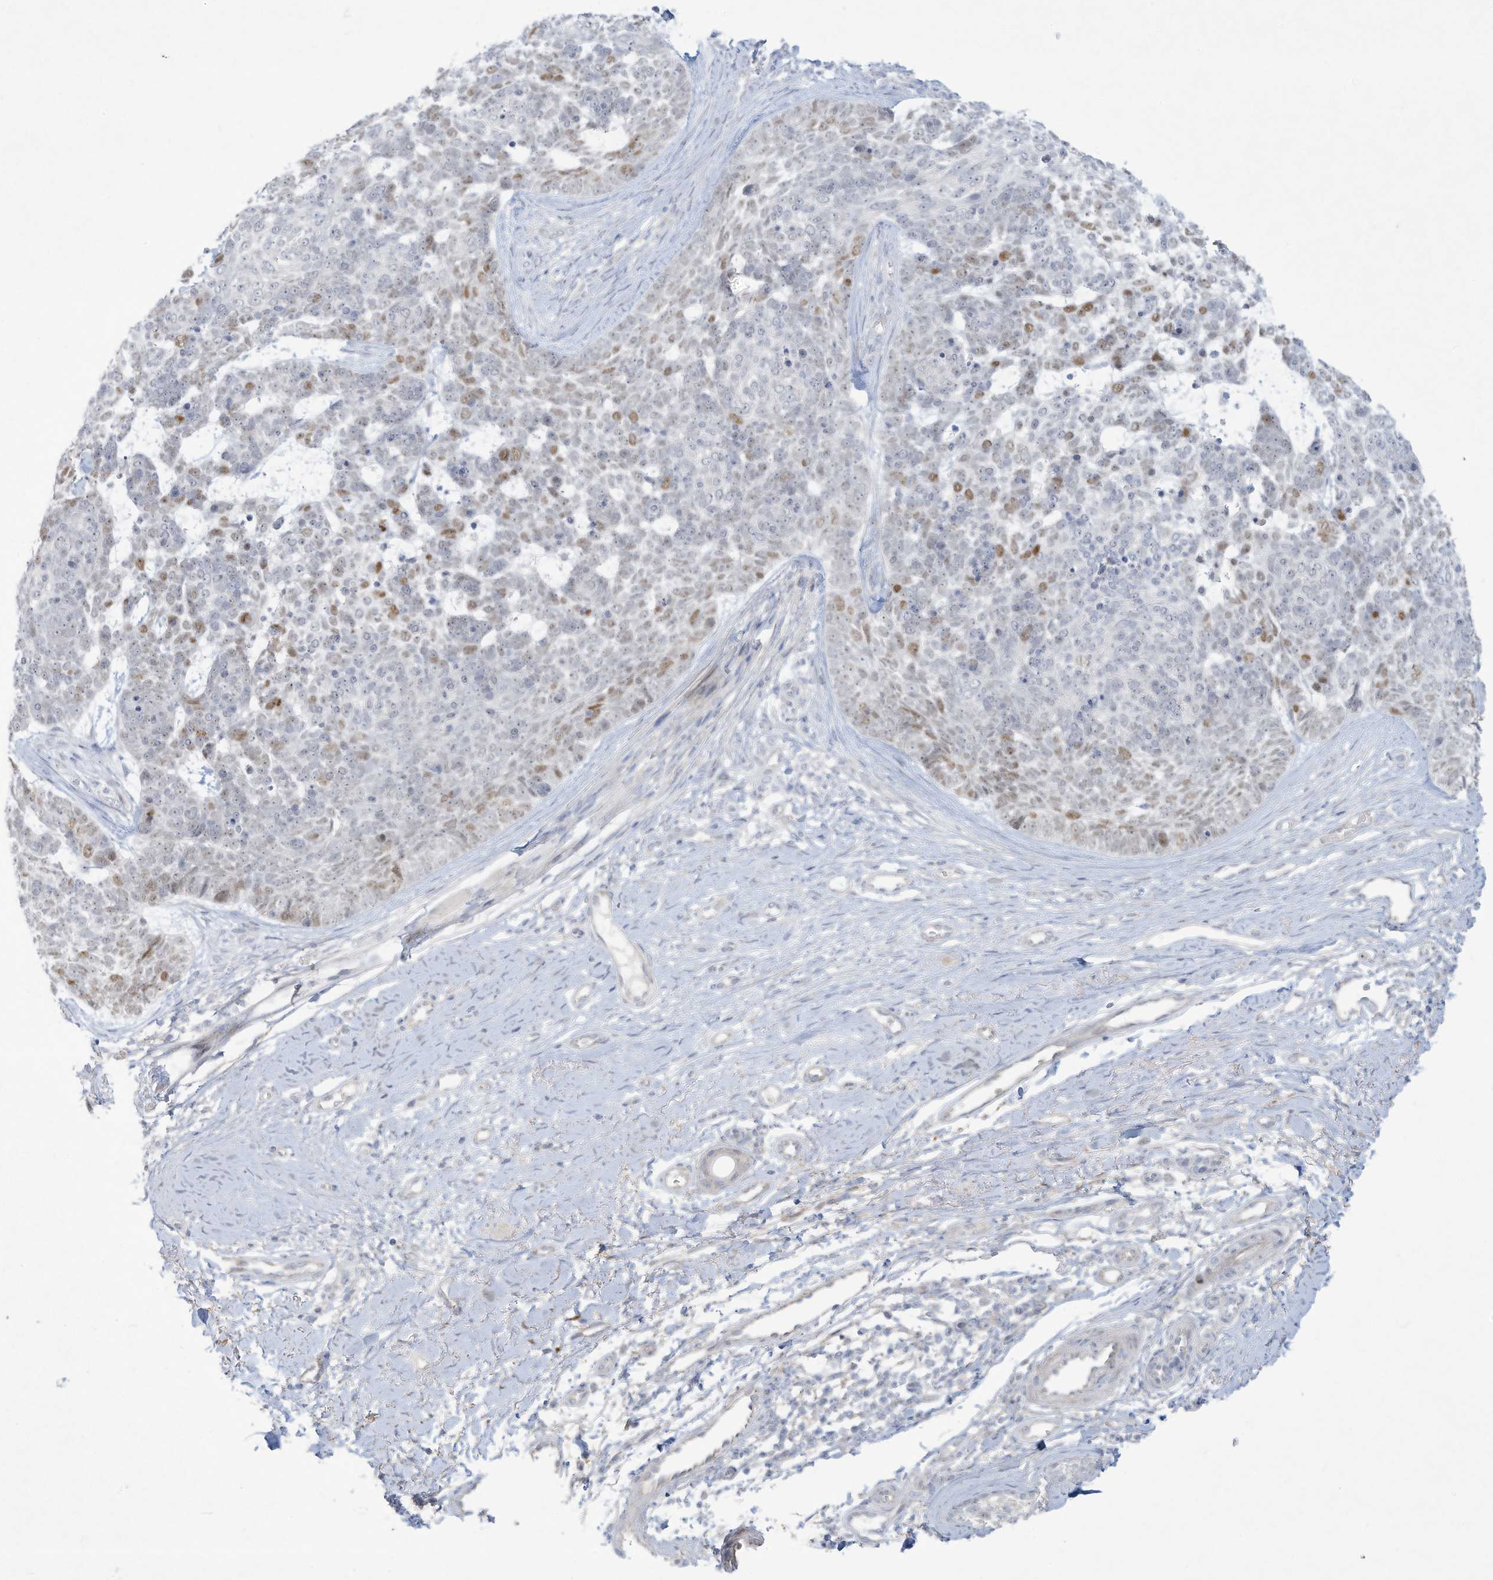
{"staining": {"intensity": "moderate", "quantity": "<25%", "location": "nuclear"}, "tissue": "skin cancer", "cell_type": "Tumor cells", "image_type": "cancer", "snomed": [{"axis": "morphology", "description": "Basal cell carcinoma"}, {"axis": "topography", "description": "Skin"}], "caption": "Skin basal cell carcinoma was stained to show a protein in brown. There is low levels of moderate nuclear expression in about <25% of tumor cells.", "gene": "PAX6", "patient": {"sex": "female", "age": 81}}